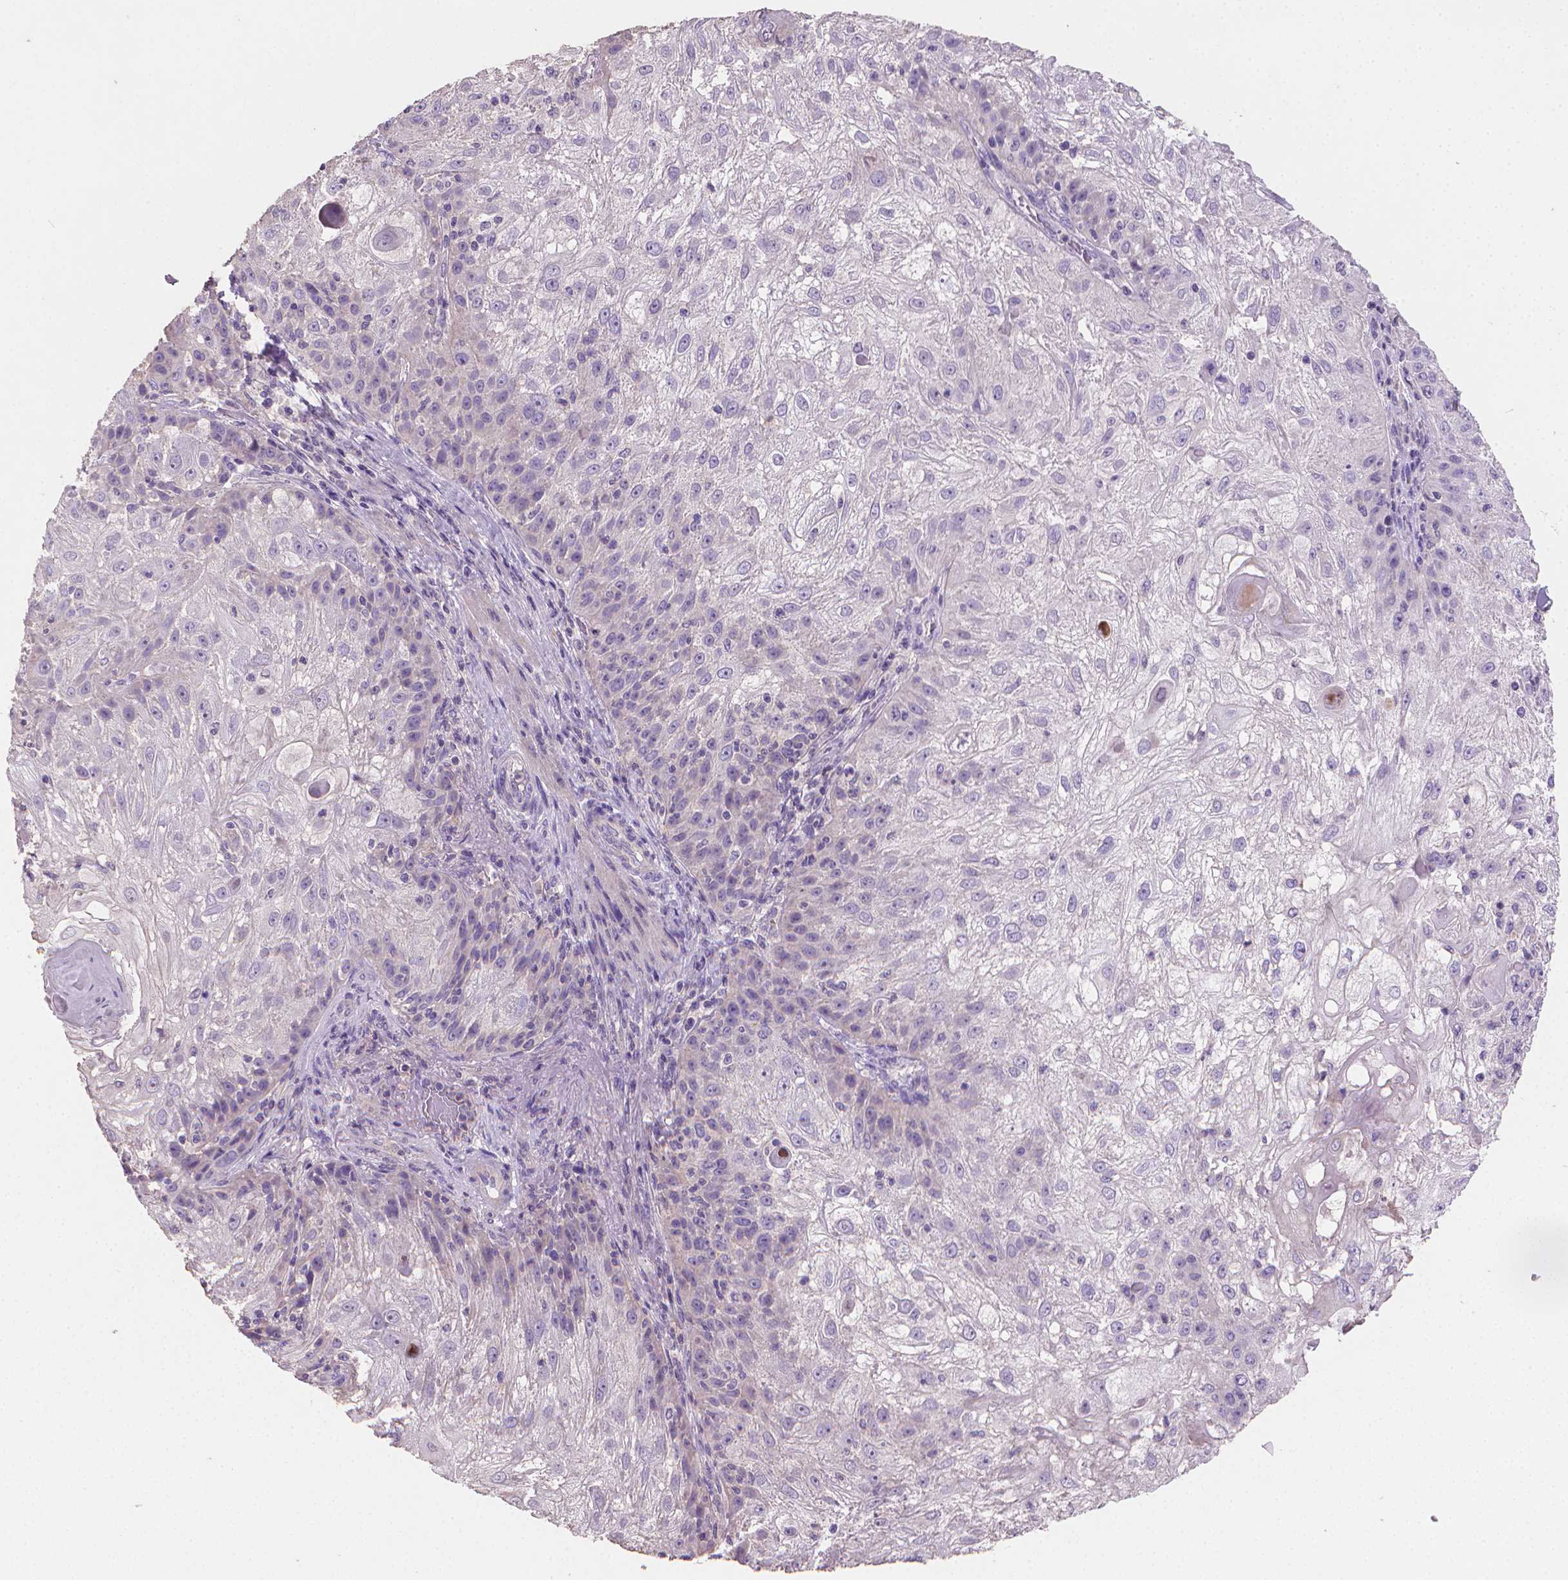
{"staining": {"intensity": "negative", "quantity": "none", "location": "none"}, "tissue": "skin cancer", "cell_type": "Tumor cells", "image_type": "cancer", "snomed": [{"axis": "morphology", "description": "Normal tissue, NOS"}, {"axis": "morphology", "description": "Squamous cell carcinoma, NOS"}, {"axis": "topography", "description": "Skin"}], "caption": "This is an IHC photomicrograph of human skin cancer. There is no expression in tumor cells.", "gene": "CATIP", "patient": {"sex": "female", "age": 83}}